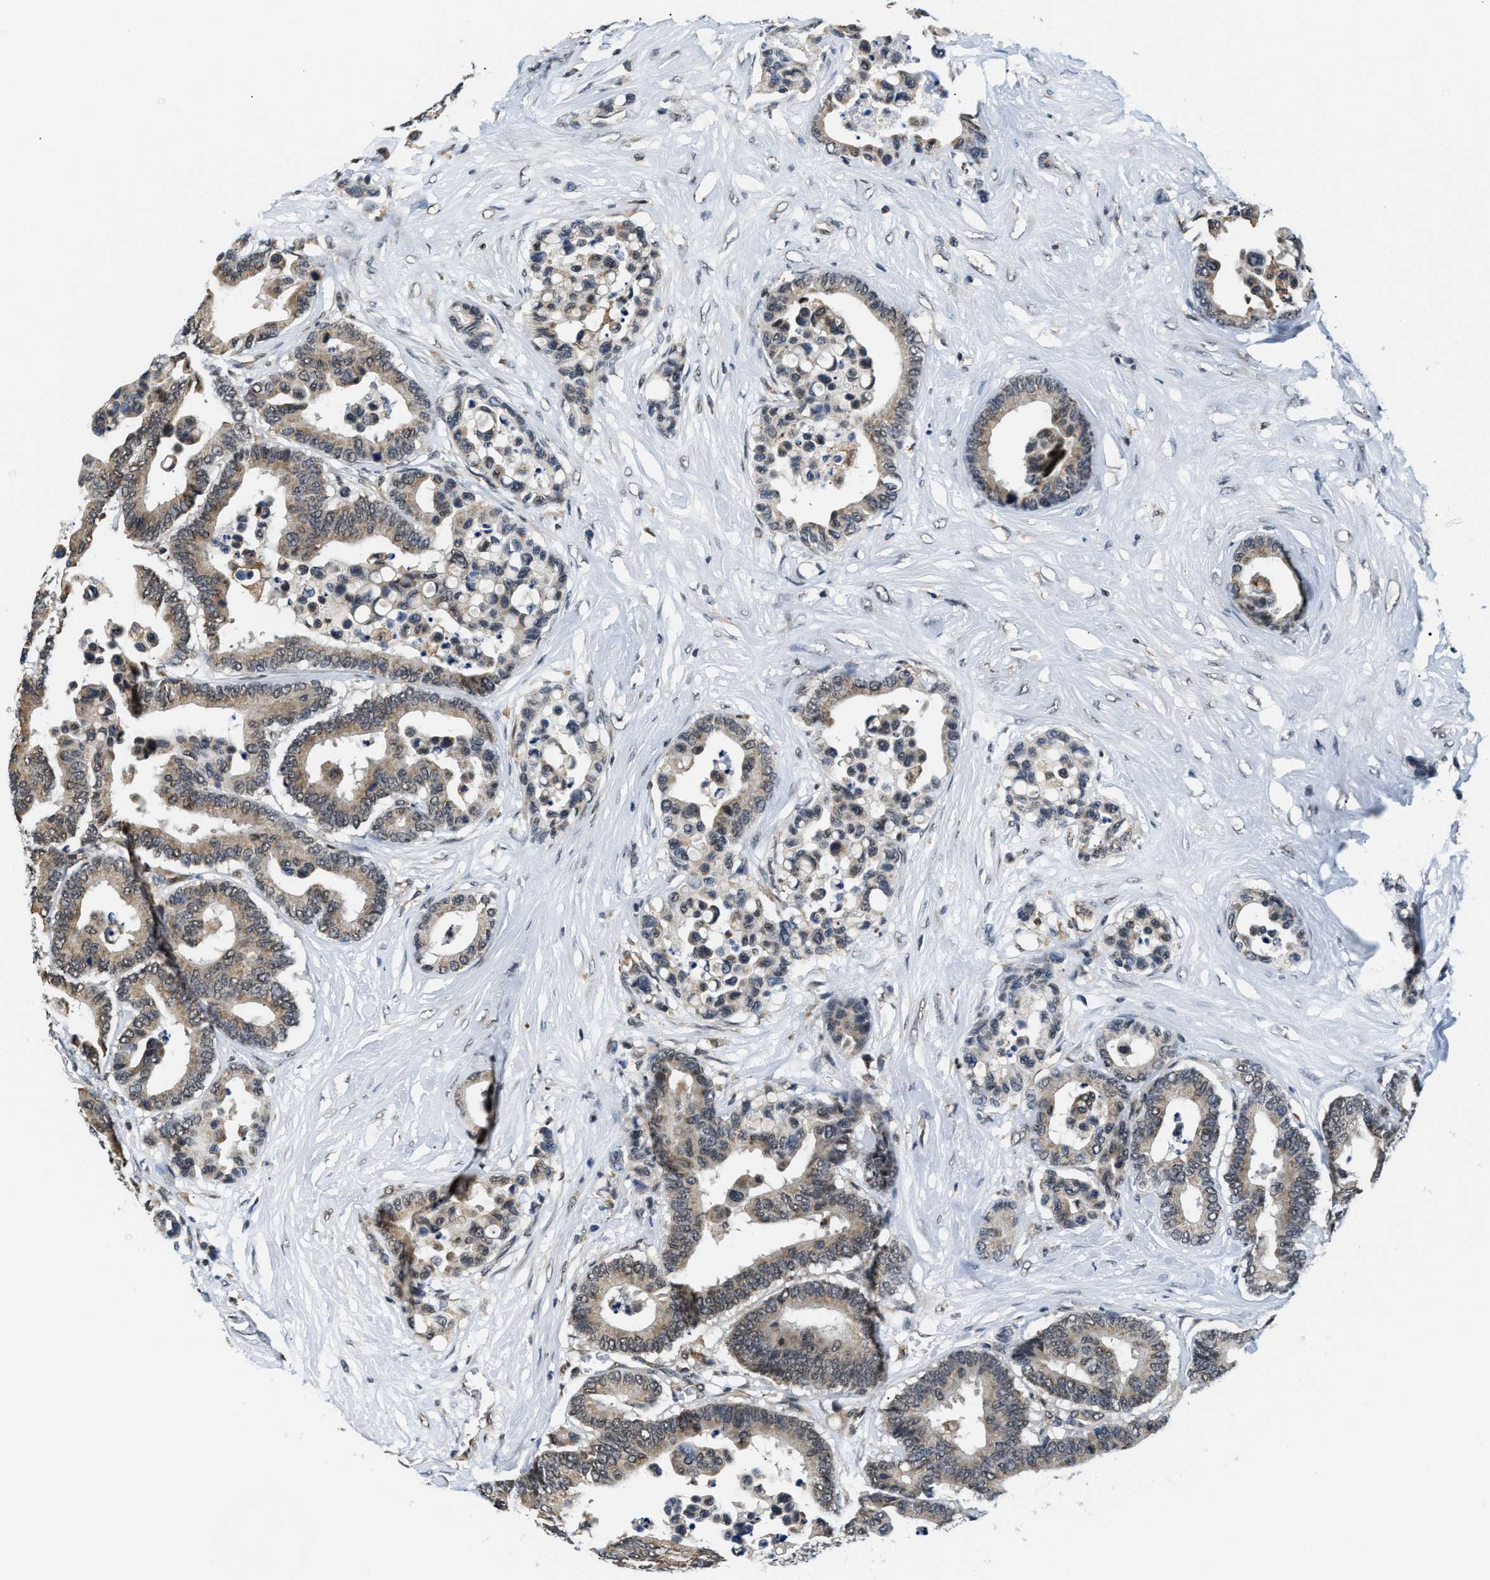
{"staining": {"intensity": "weak", "quantity": ">75%", "location": "cytoplasmic/membranous"}, "tissue": "colorectal cancer", "cell_type": "Tumor cells", "image_type": "cancer", "snomed": [{"axis": "morphology", "description": "Normal tissue, NOS"}, {"axis": "morphology", "description": "Adenocarcinoma, NOS"}, {"axis": "topography", "description": "Colon"}], "caption": "Brown immunohistochemical staining in colorectal adenocarcinoma demonstrates weak cytoplasmic/membranous expression in approximately >75% of tumor cells.", "gene": "STK10", "patient": {"sex": "male", "age": 82}}